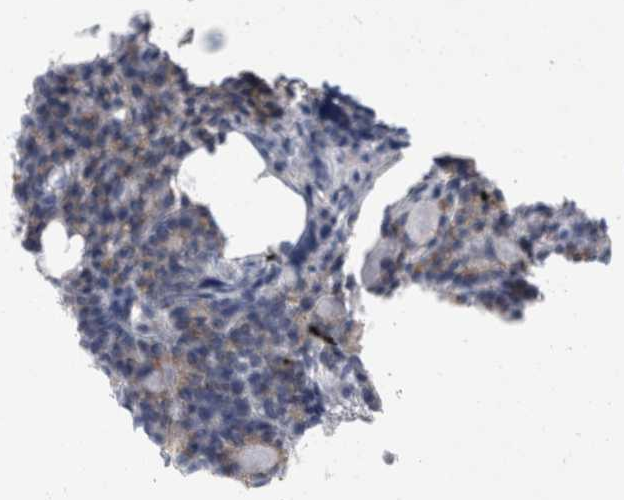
{"staining": {"intensity": "moderate", "quantity": "<25%", "location": "cytoplasmic/membranous"}, "tissue": "parathyroid gland", "cell_type": "Glandular cells", "image_type": "normal", "snomed": [{"axis": "morphology", "description": "Normal tissue, NOS"}, {"axis": "morphology", "description": "Adenoma, NOS"}, {"axis": "topography", "description": "Parathyroid gland"}], "caption": "Brown immunohistochemical staining in benign parathyroid gland exhibits moderate cytoplasmic/membranous positivity in approximately <25% of glandular cells.", "gene": "TRMT9B", "patient": {"sex": "female", "age": 57}}